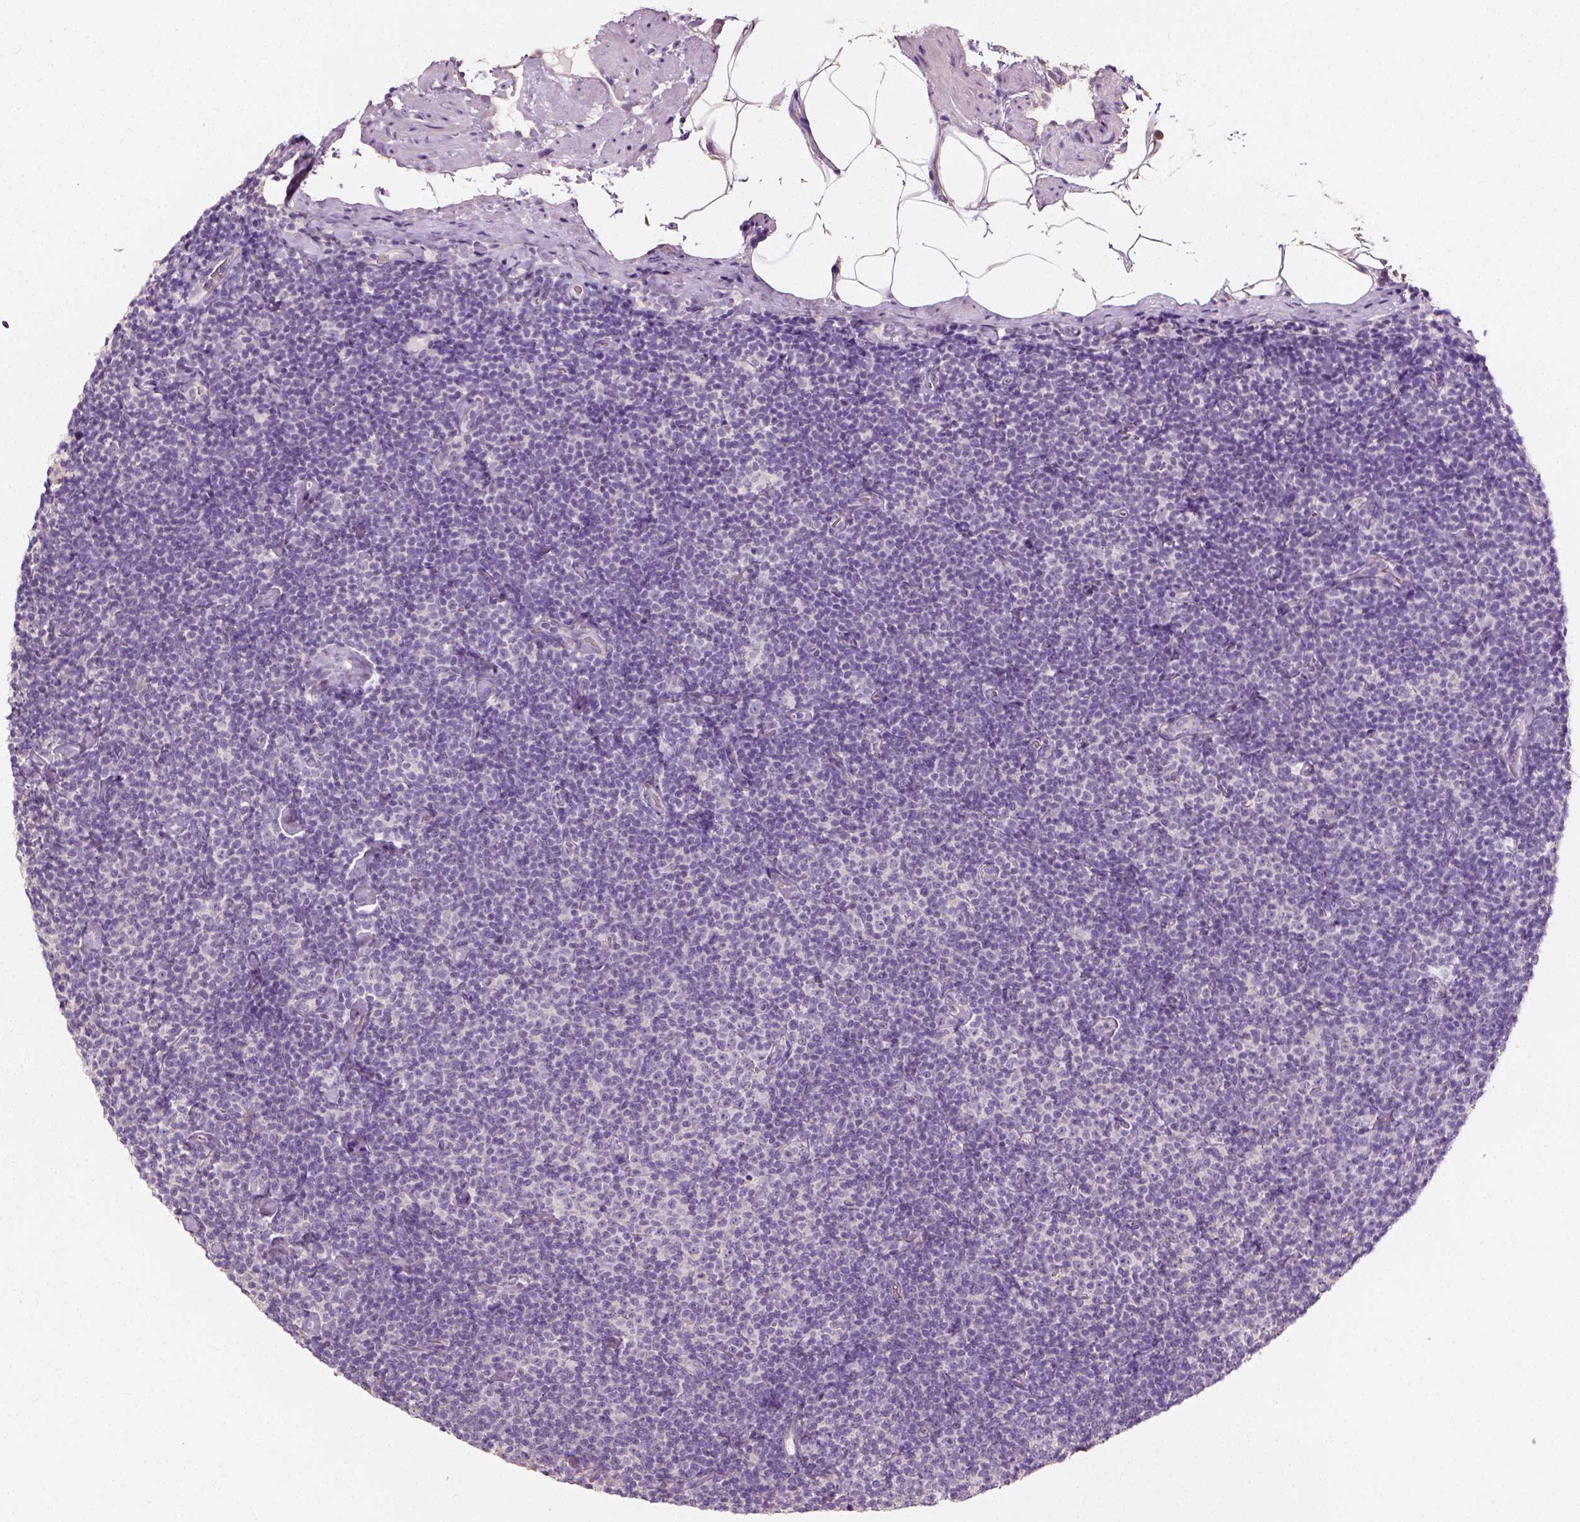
{"staining": {"intensity": "negative", "quantity": "none", "location": "none"}, "tissue": "lymphoma", "cell_type": "Tumor cells", "image_type": "cancer", "snomed": [{"axis": "morphology", "description": "Malignant lymphoma, non-Hodgkin's type, Low grade"}, {"axis": "topography", "description": "Lymph node"}], "caption": "IHC of malignant lymphoma, non-Hodgkin's type (low-grade) reveals no staining in tumor cells.", "gene": "DHCR24", "patient": {"sex": "male", "age": 81}}